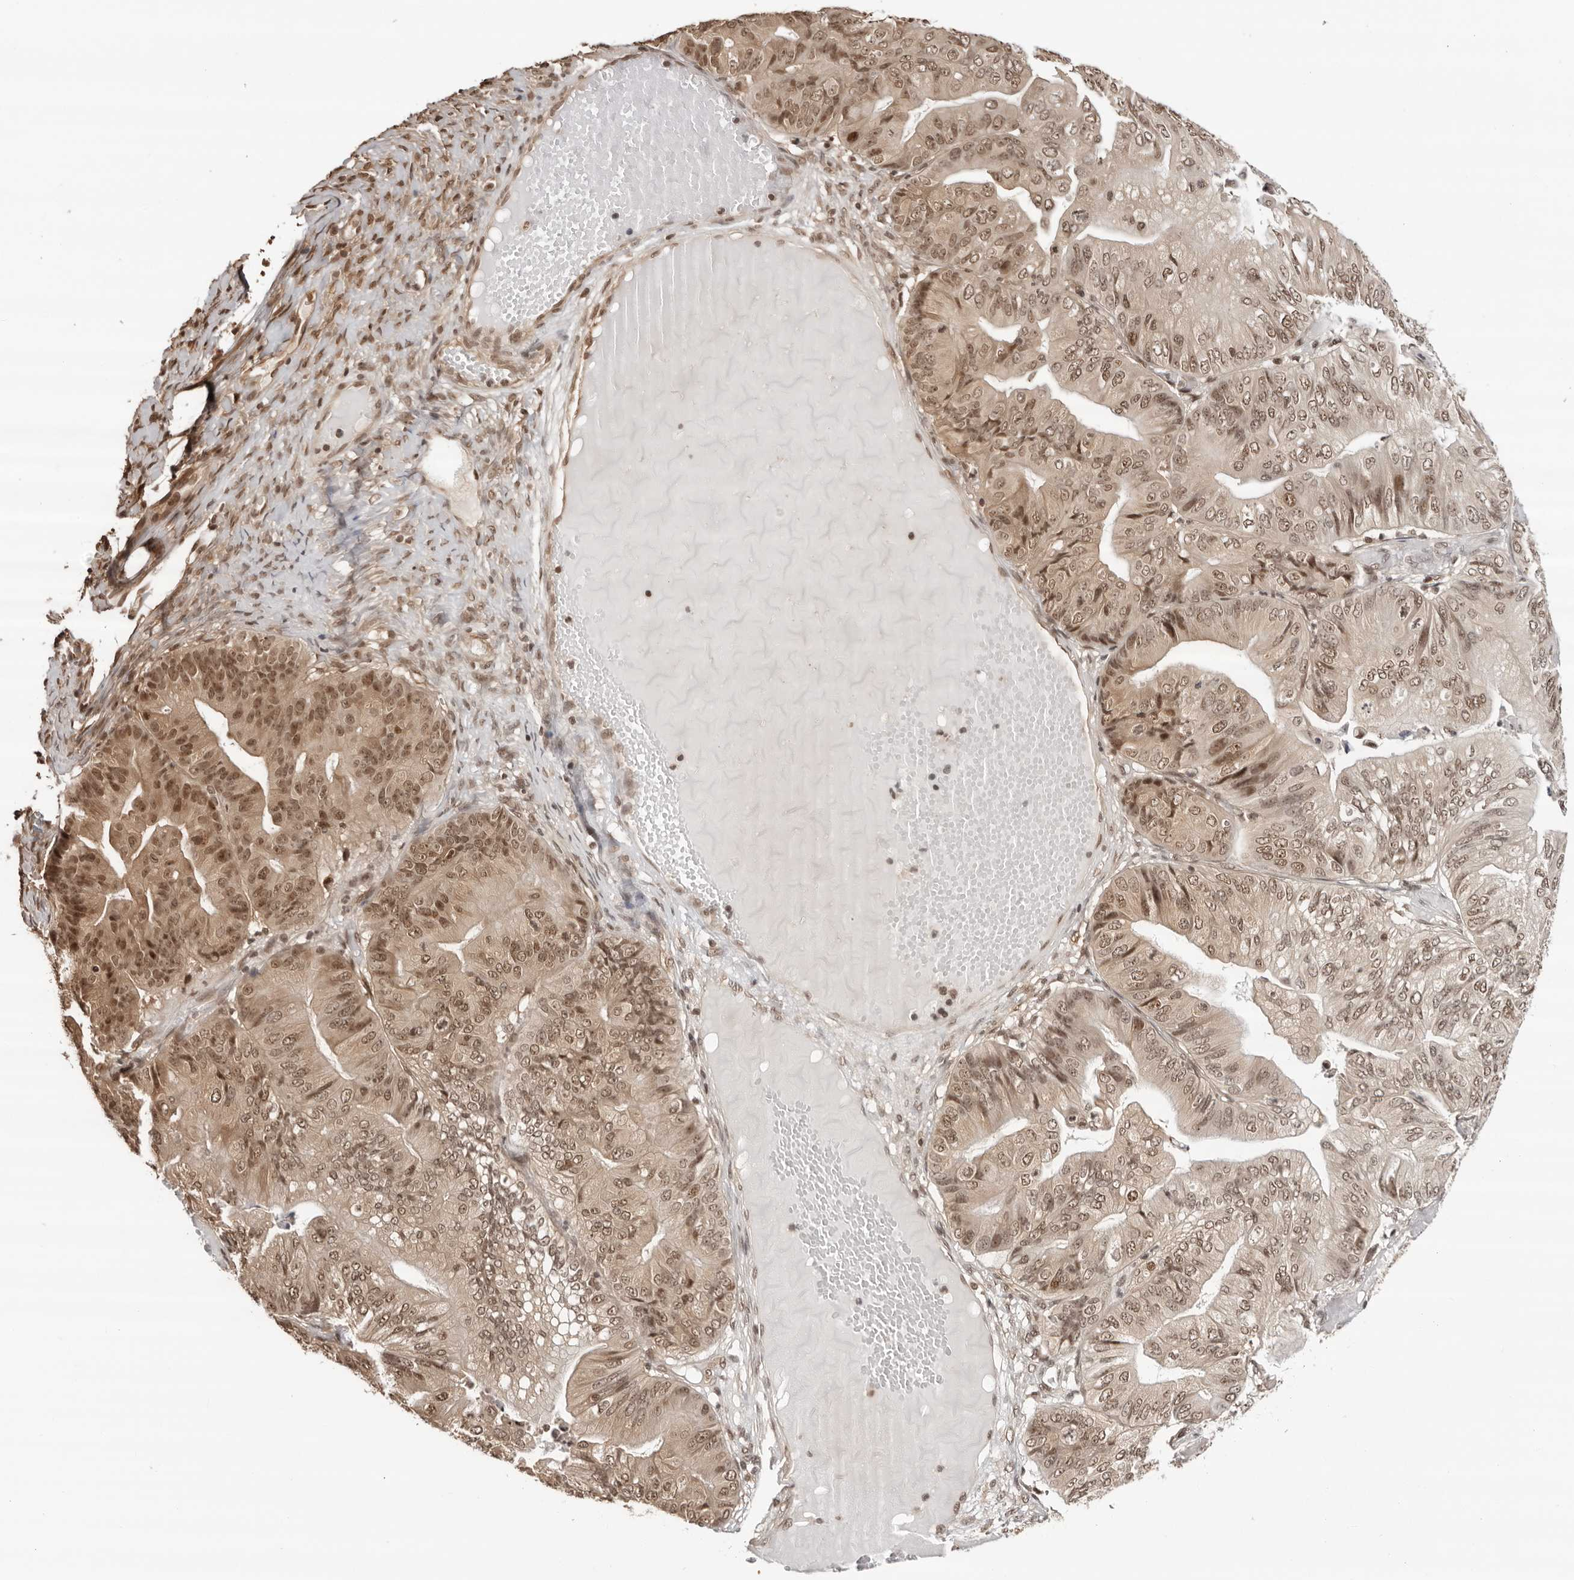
{"staining": {"intensity": "moderate", "quantity": ">75%", "location": "cytoplasmic/membranous,nuclear"}, "tissue": "ovarian cancer", "cell_type": "Tumor cells", "image_type": "cancer", "snomed": [{"axis": "morphology", "description": "Cystadenocarcinoma, mucinous, NOS"}, {"axis": "topography", "description": "Ovary"}], "caption": "Mucinous cystadenocarcinoma (ovarian) stained with immunohistochemistry (IHC) demonstrates moderate cytoplasmic/membranous and nuclear positivity in about >75% of tumor cells.", "gene": "SDE2", "patient": {"sex": "female", "age": 61}}